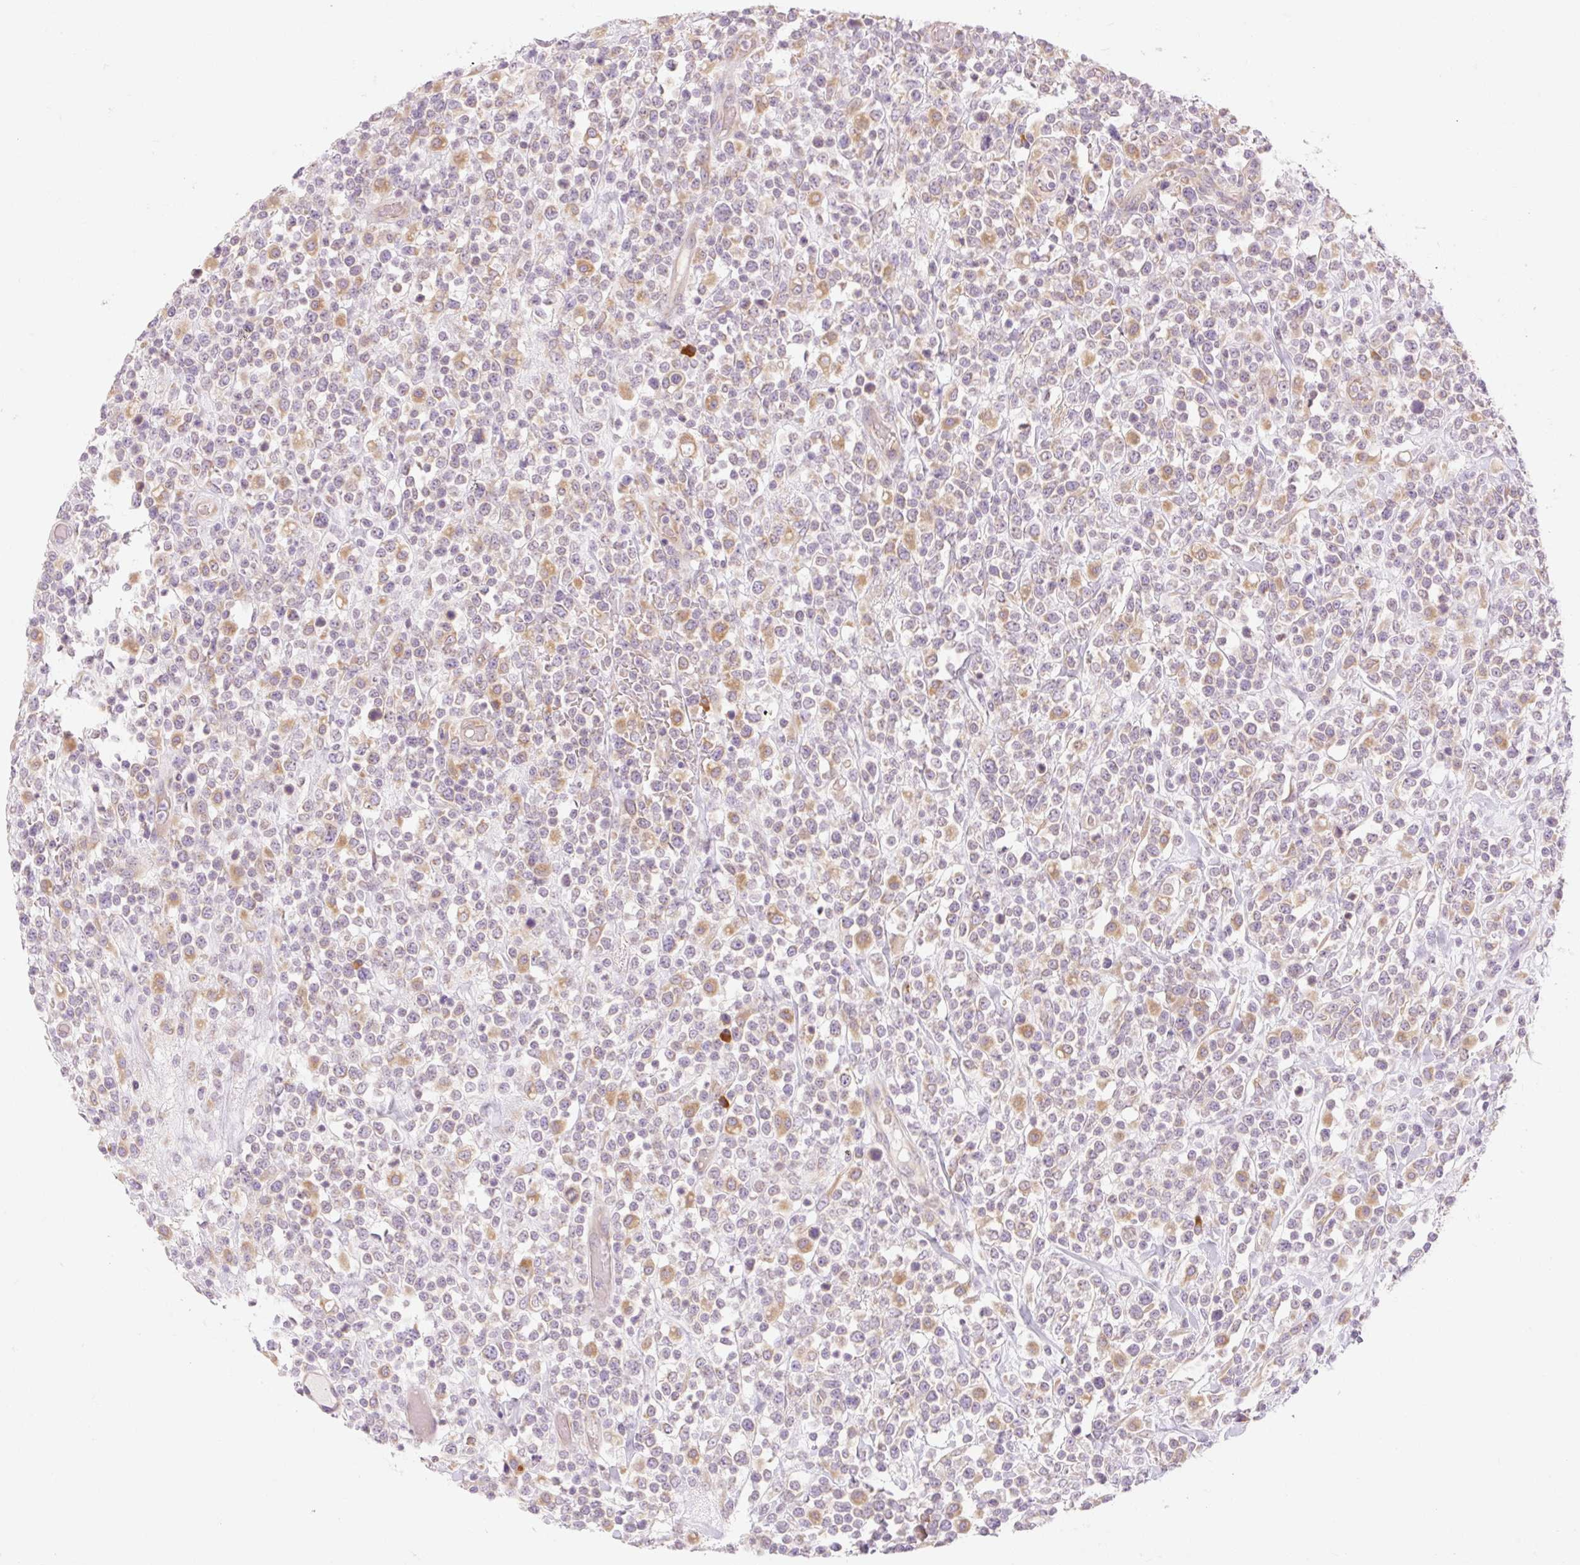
{"staining": {"intensity": "moderate", "quantity": "25%-75%", "location": "cytoplasmic/membranous"}, "tissue": "lymphoma", "cell_type": "Tumor cells", "image_type": "cancer", "snomed": [{"axis": "morphology", "description": "Malignant lymphoma, non-Hodgkin's type, High grade"}, {"axis": "topography", "description": "Colon"}], "caption": "Immunohistochemistry (IHC) staining of lymphoma, which reveals medium levels of moderate cytoplasmic/membranous positivity in approximately 25%-75% of tumor cells indicating moderate cytoplasmic/membranous protein staining. The staining was performed using DAB (brown) for protein detection and nuclei were counterstained in hematoxylin (blue).", "gene": "MYO1D", "patient": {"sex": "female", "age": 53}}